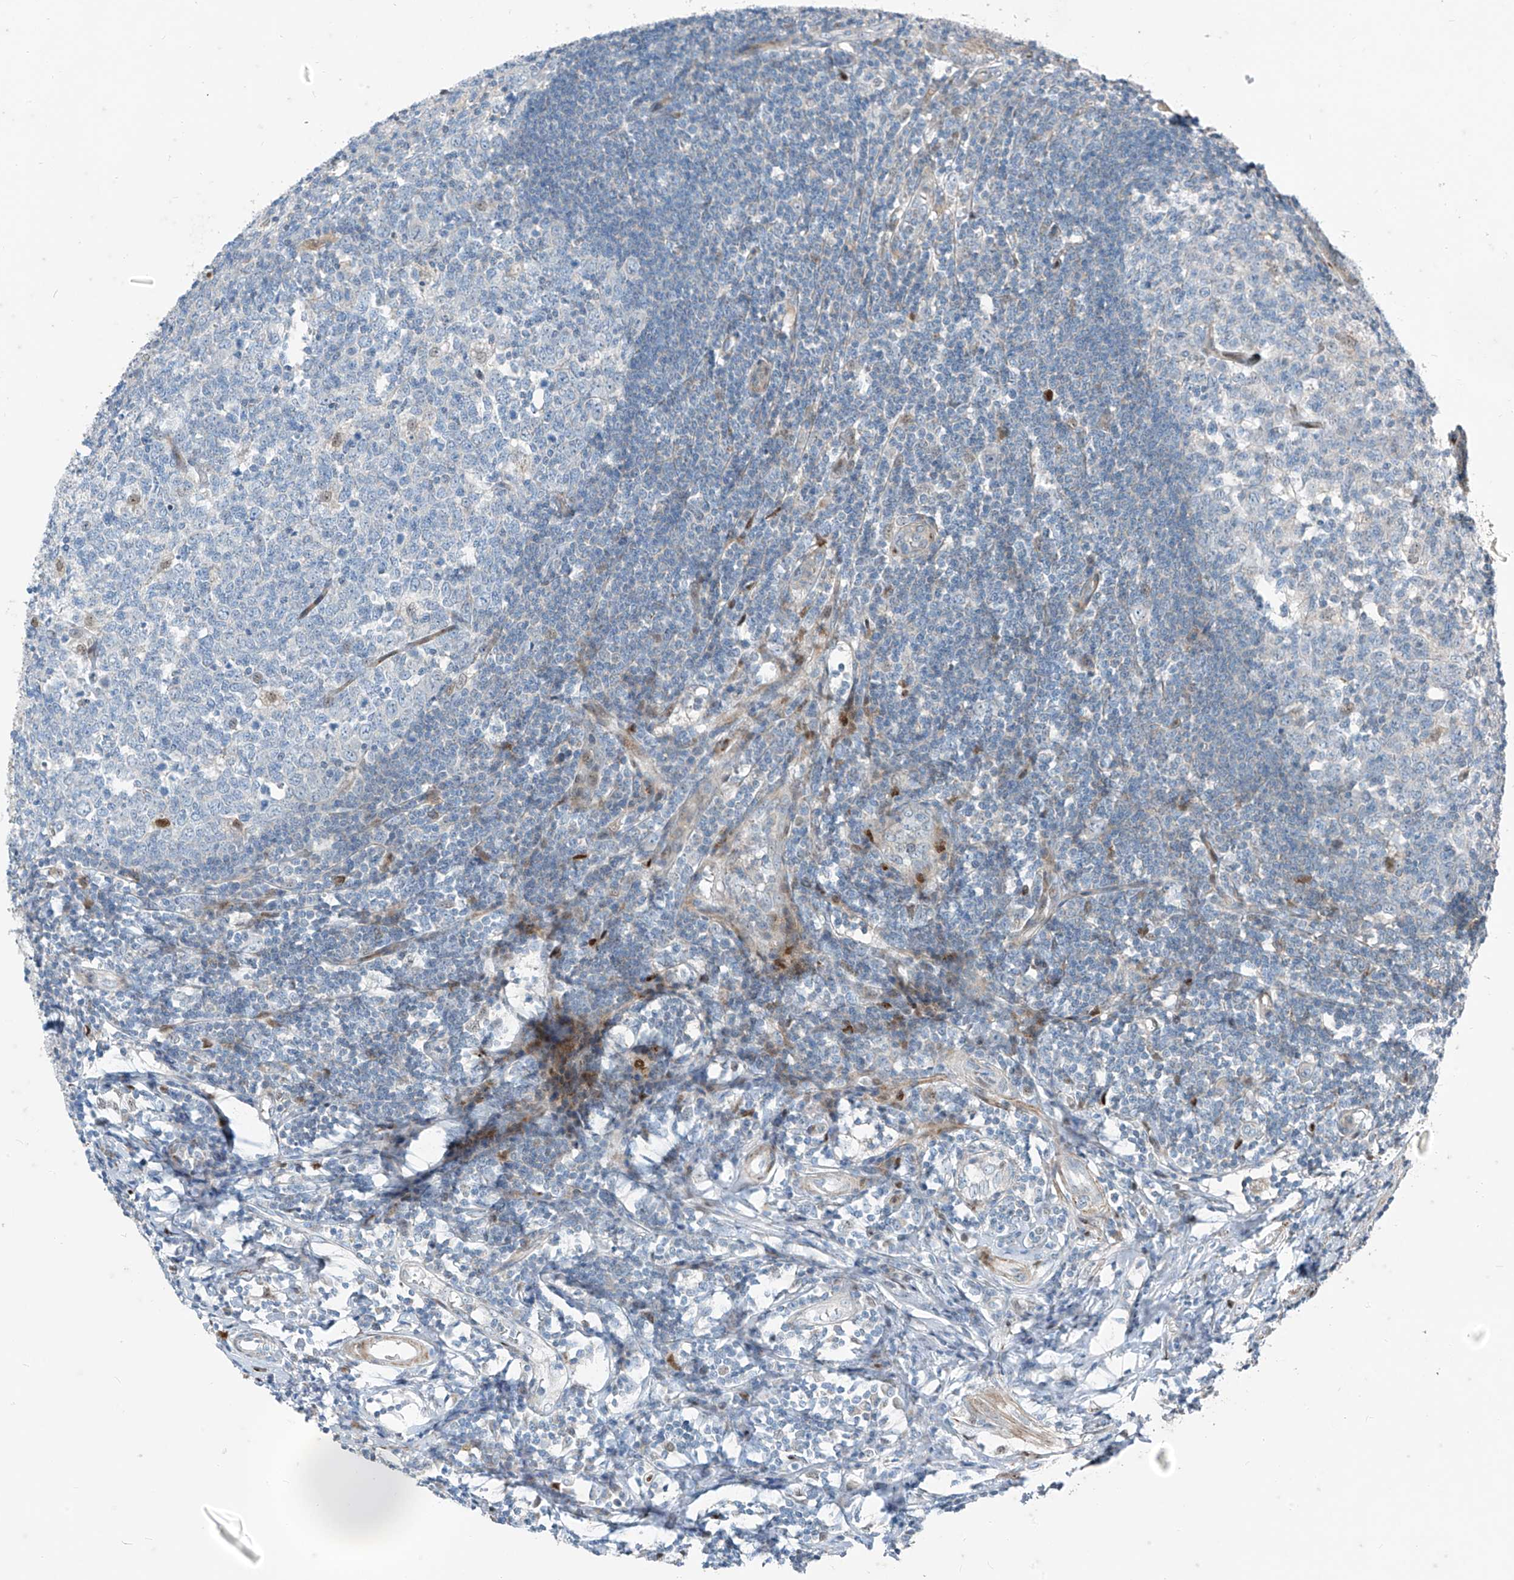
{"staining": {"intensity": "moderate", "quantity": "25%-75%", "location": "cytoplasmic/membranous"}, "tissue": "appendix", "cell_type": "Glandular cells", "image_type": "normal", "snomed": [{"axis": "morphology", "description": "Normal tissue, NOS"}, {"axis": "topography", "description": "Appendix"}], "caption": "DAB (3,3'-diaminobenzidine) immunohistochemical staining of benign appendix shows moderate cytoplasmic/membranous protein staining in about 25%-75% of glandular cells.", "gene": "PPCS", "patient": {"sex": "female", "age": 54}}